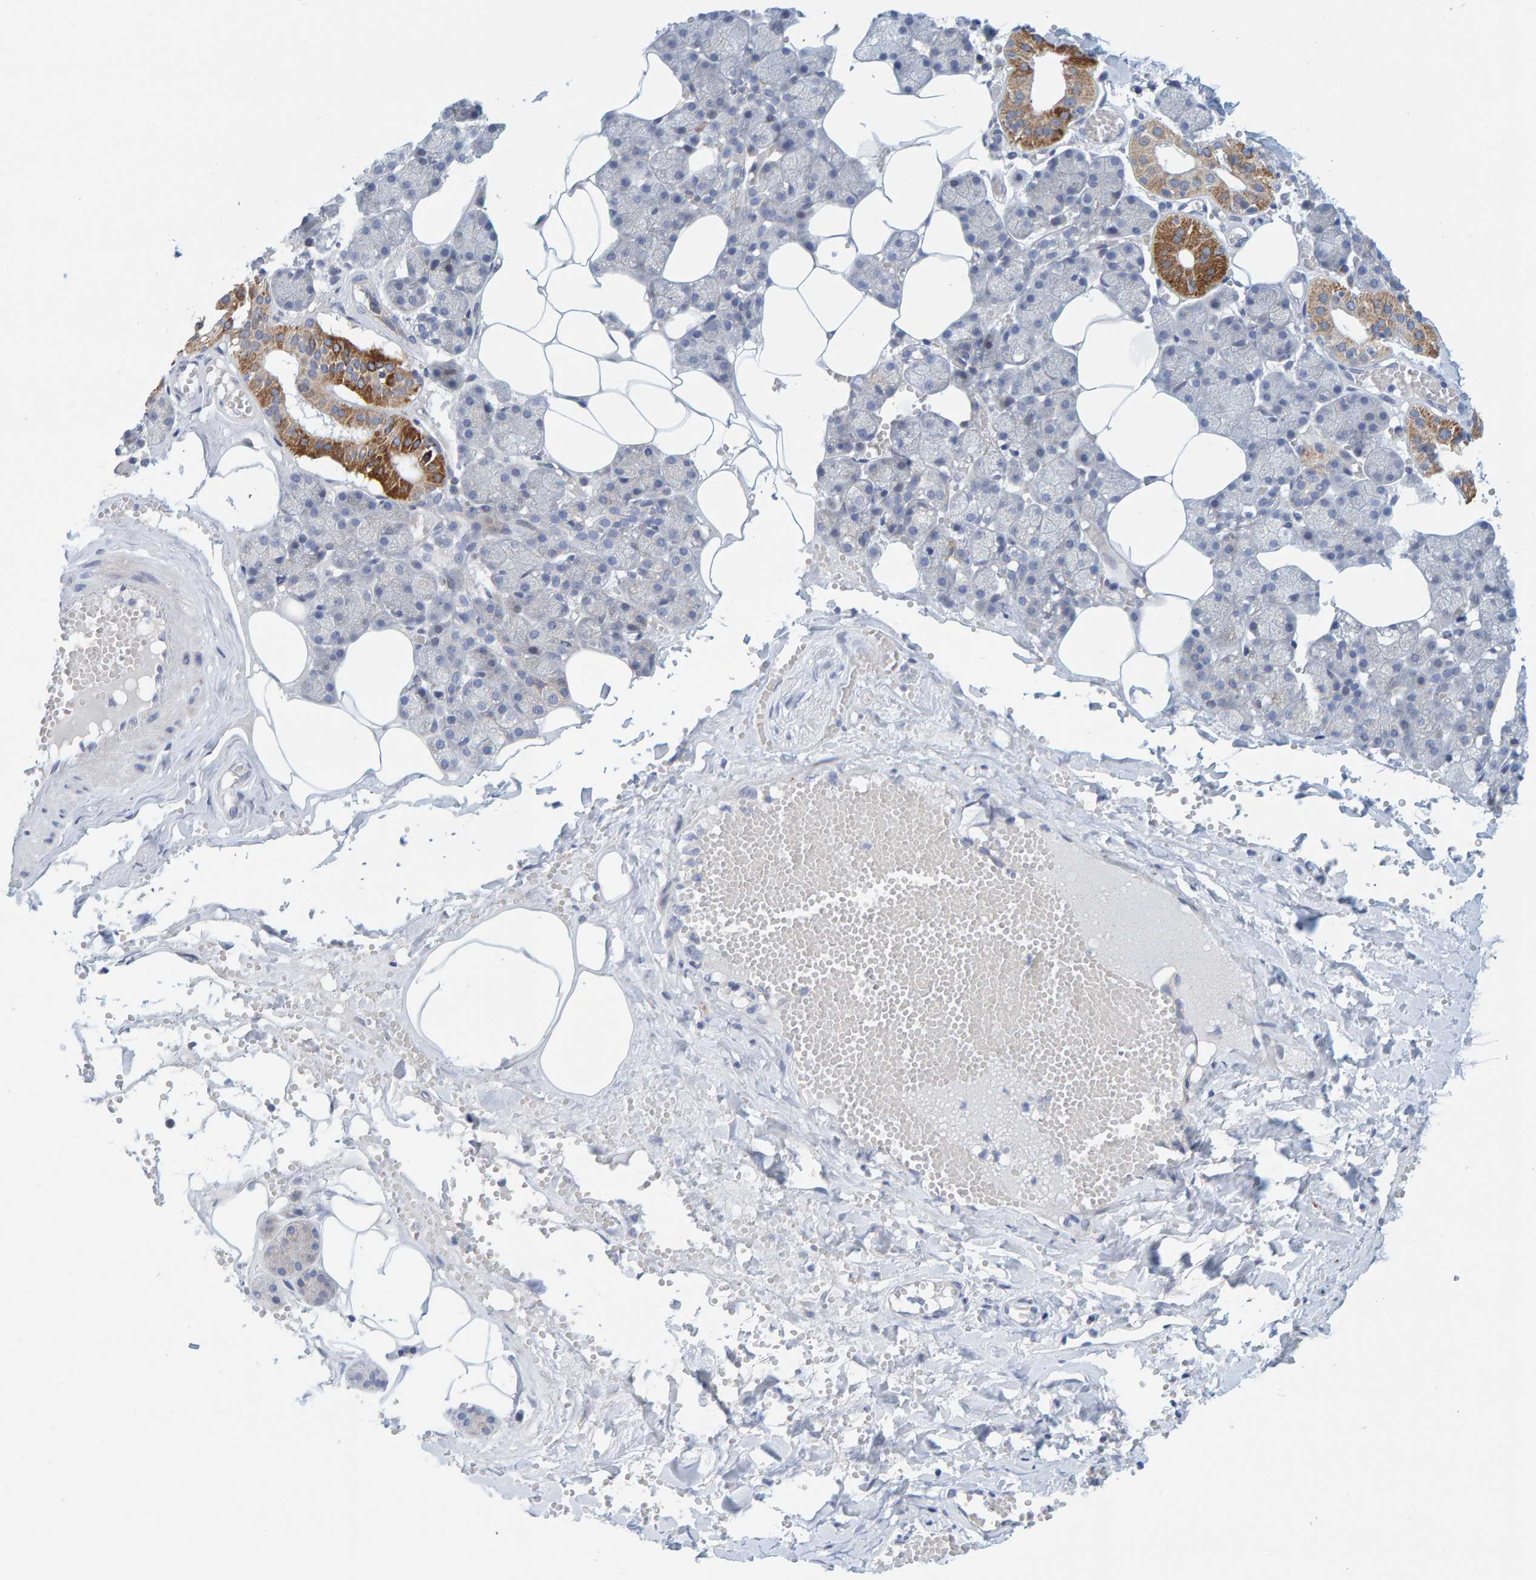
{"staining": {"intensity": "moderate", "quantity": "<25%", "location": "cytoplasmic/membranous"}, "tissue": "salivary gland", "cell_type": "Glandular cells", "image_type": "normal", "snomed": [{"axis": "morphology", "description": "Normal tissue, NOS"}, {"axis": "topography", "description": "Salivary gland"}], "caption": "Protein staining by immunohistochemistry (IHC) reveals moderate cytoplasmic/membranous positivity in about <25% of glandular cells in normal salivary gland.", "gene": "ZC3H3", "patient": {"sex": "male", "age": 62}}